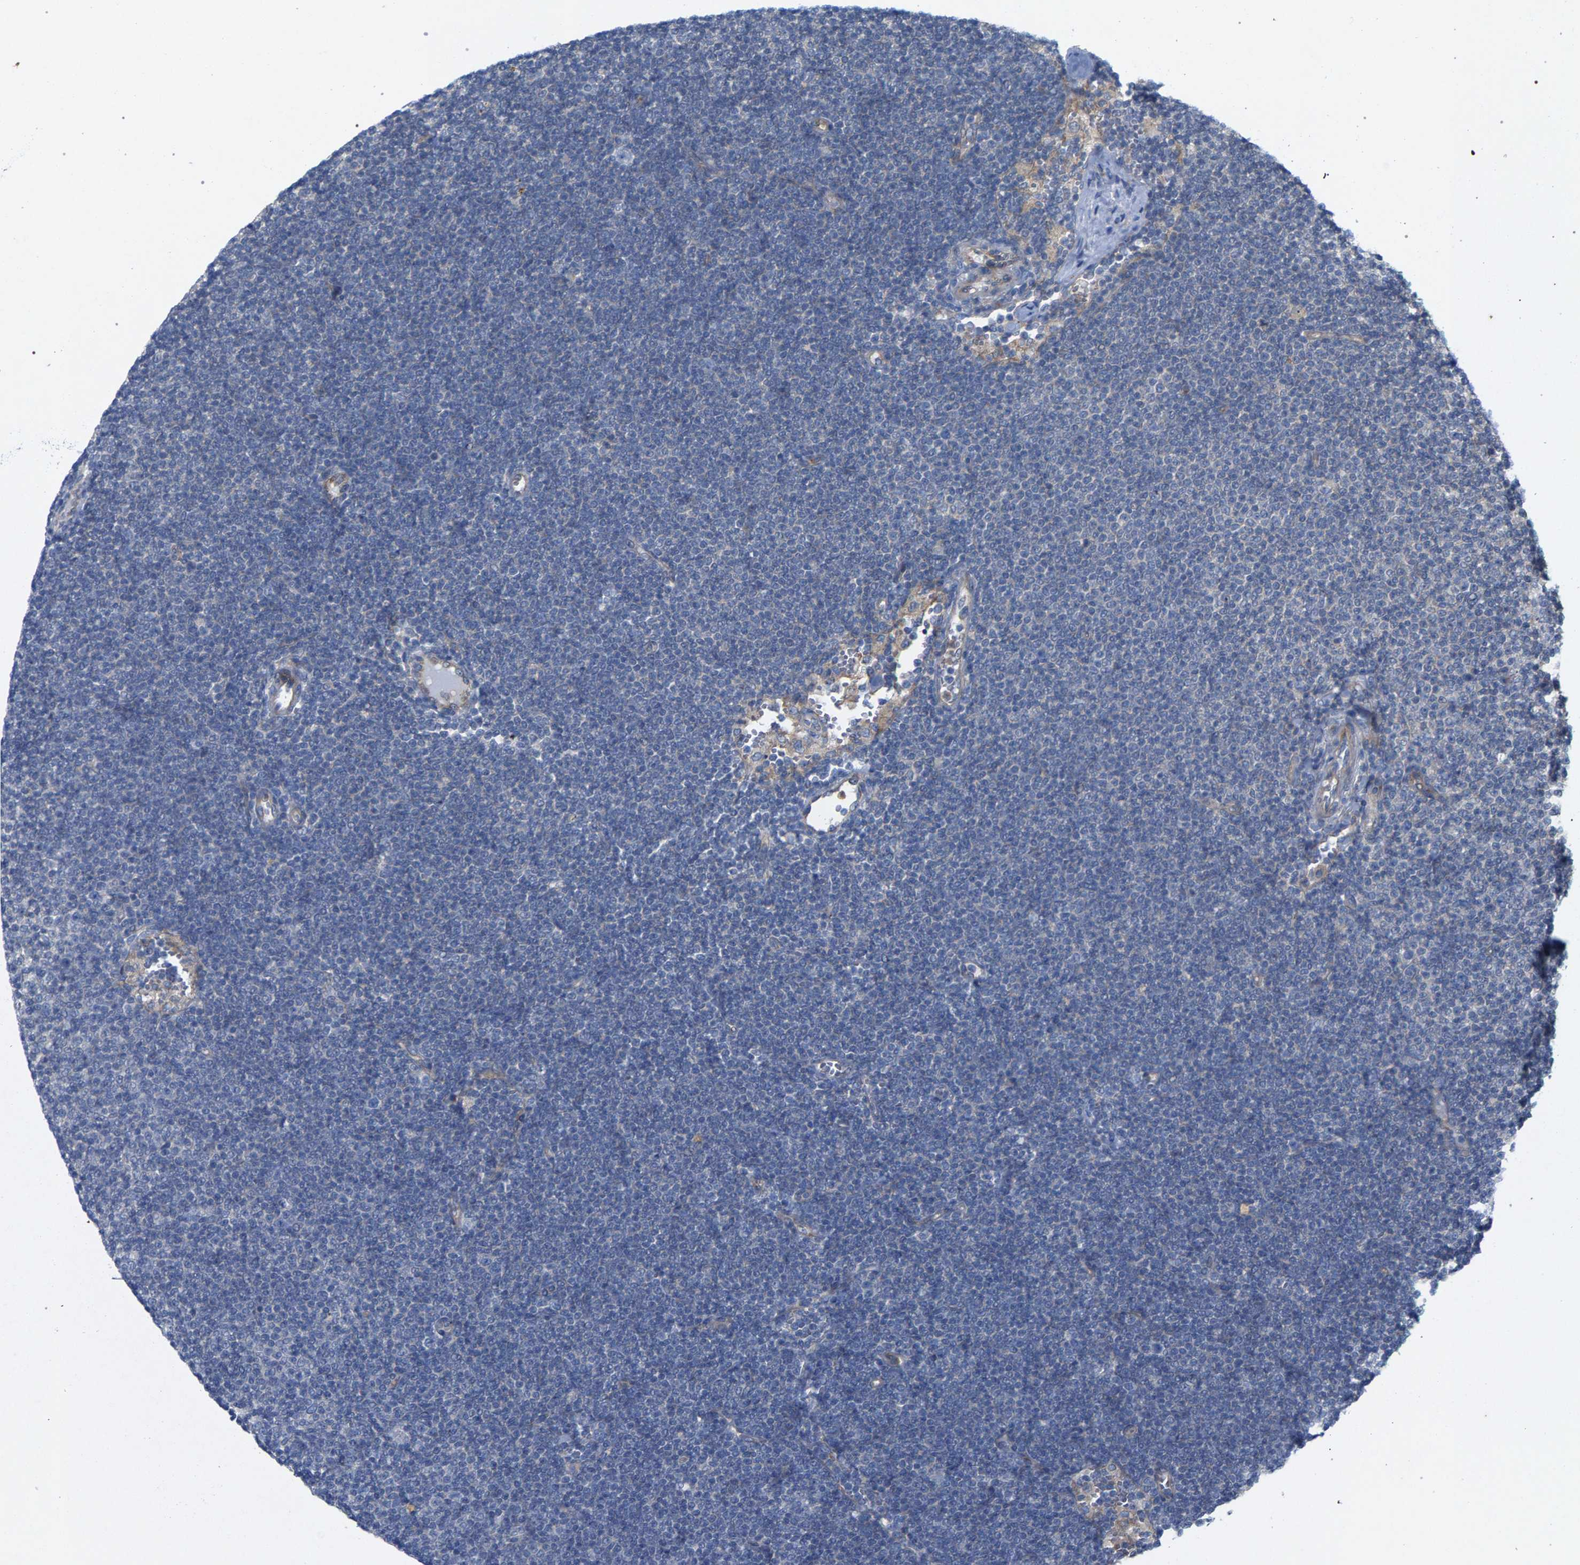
{"staining": {"intensity": "negative", "quantity": "none", "location": "none"}, "tissue": "lymphoma", "cell_type": "Tumor cells", "image_type": "cancer", "snomed": [{"axis": "morphology", "description": "Malignant lymphoma, non-Hodgkin's type, Low grade"}, {"axis": "topography", "description": "Lymph node"}], "caption": "This is an IHC photomicrograph of human low-grade malignant lymphoma, non-Hodgkin's type. There is no expression in tumor cells.", "gene": "MAMDC2", "patient": {"sex": "female", "age": 53}}